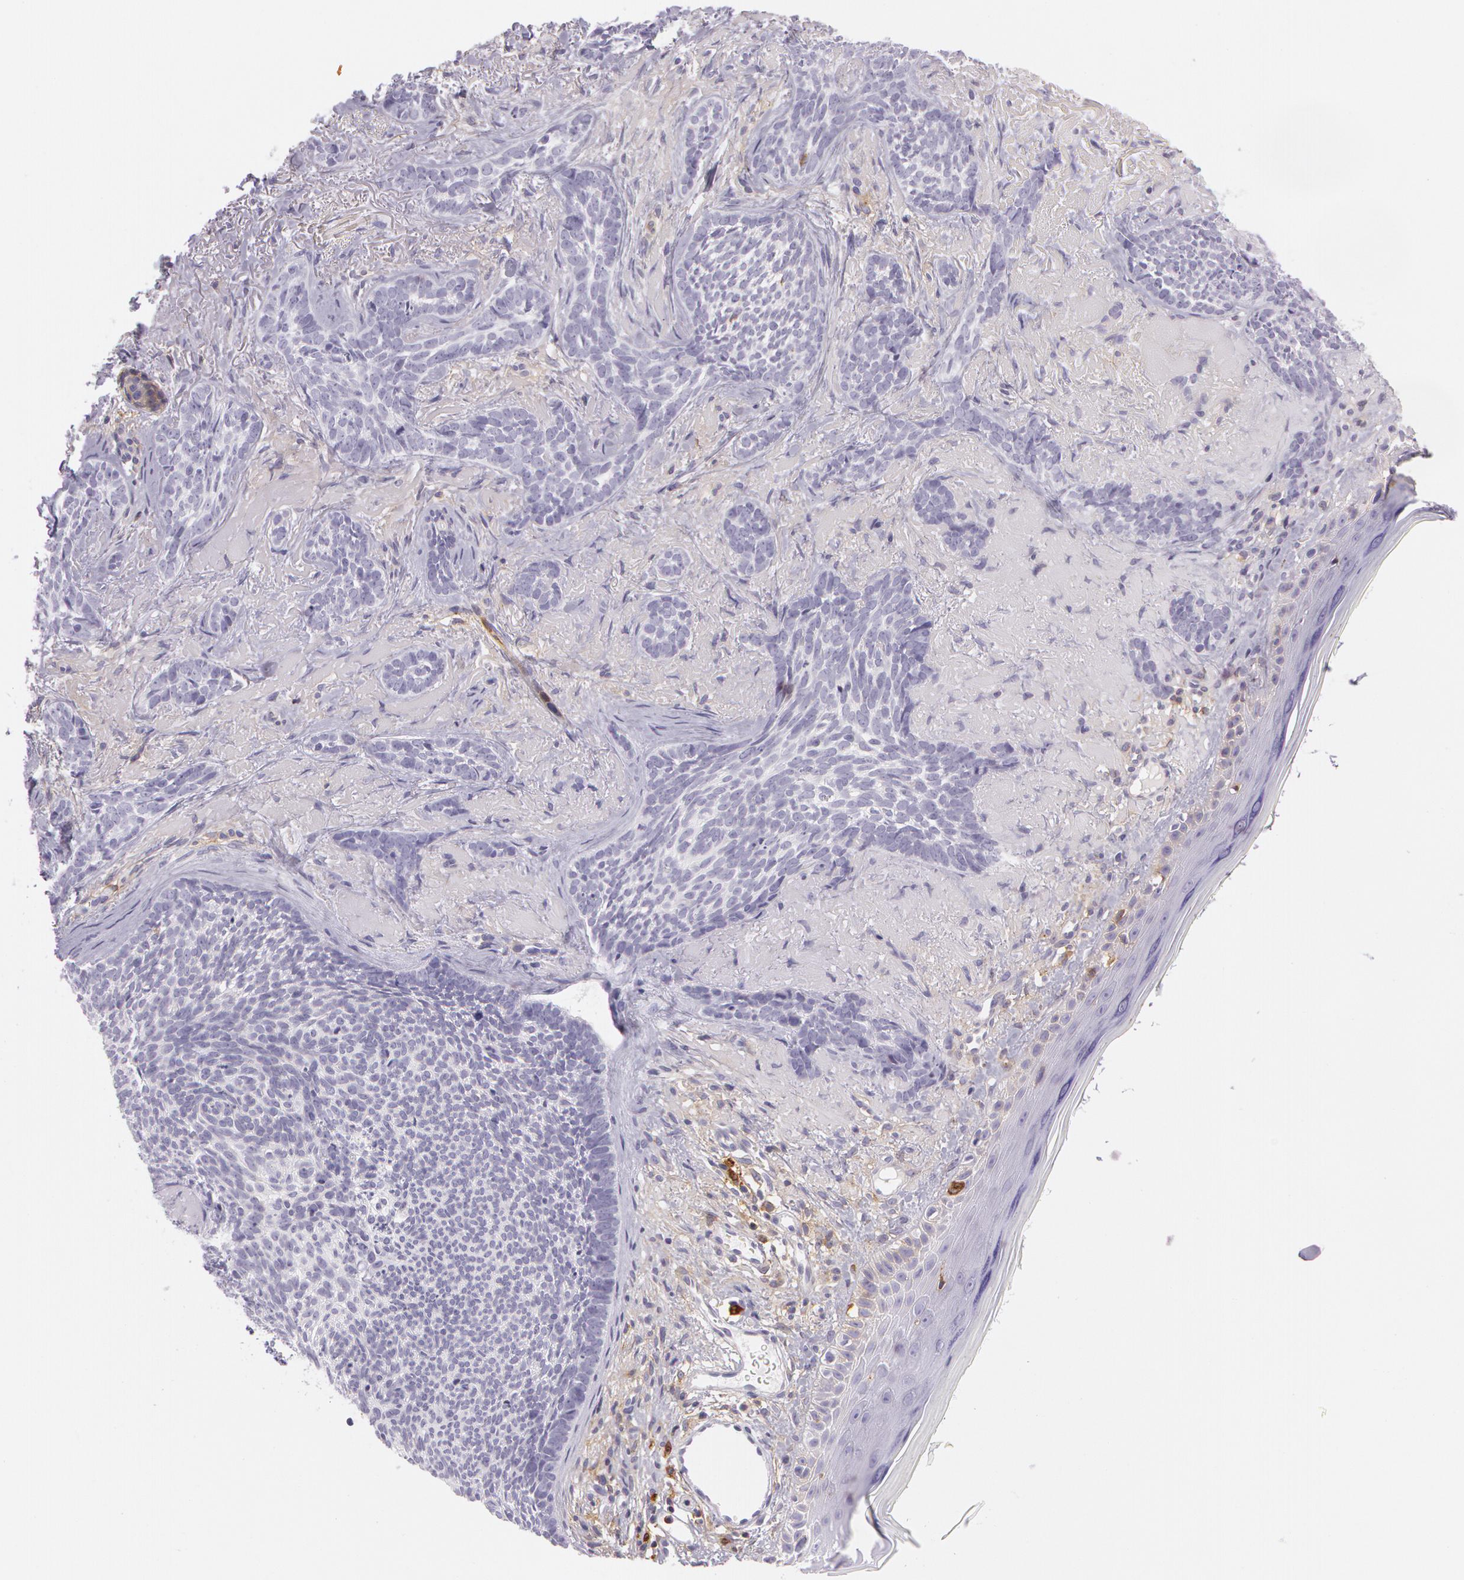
{"staining": {"intensity": "negative", "quantity": "none", "location": "none"}, "tissue": "skin cancer", "cell_type": "Tumor cells", "image_type": "cancer", "snomed": [{"axis": "morphology", "description": "Basal cell carcinoma"}, {"axis": "topography", "description": "Skin"}], "caption": "This micrograph is of skin basal cell carcinoma stained with immunohistochemistry (IHC) to label a protein in brown with the nuclei are counter-stained blue. There is no staining in tumor cells.", "gene": "LY75", "patient": {"sex": "female", "age": 81}}